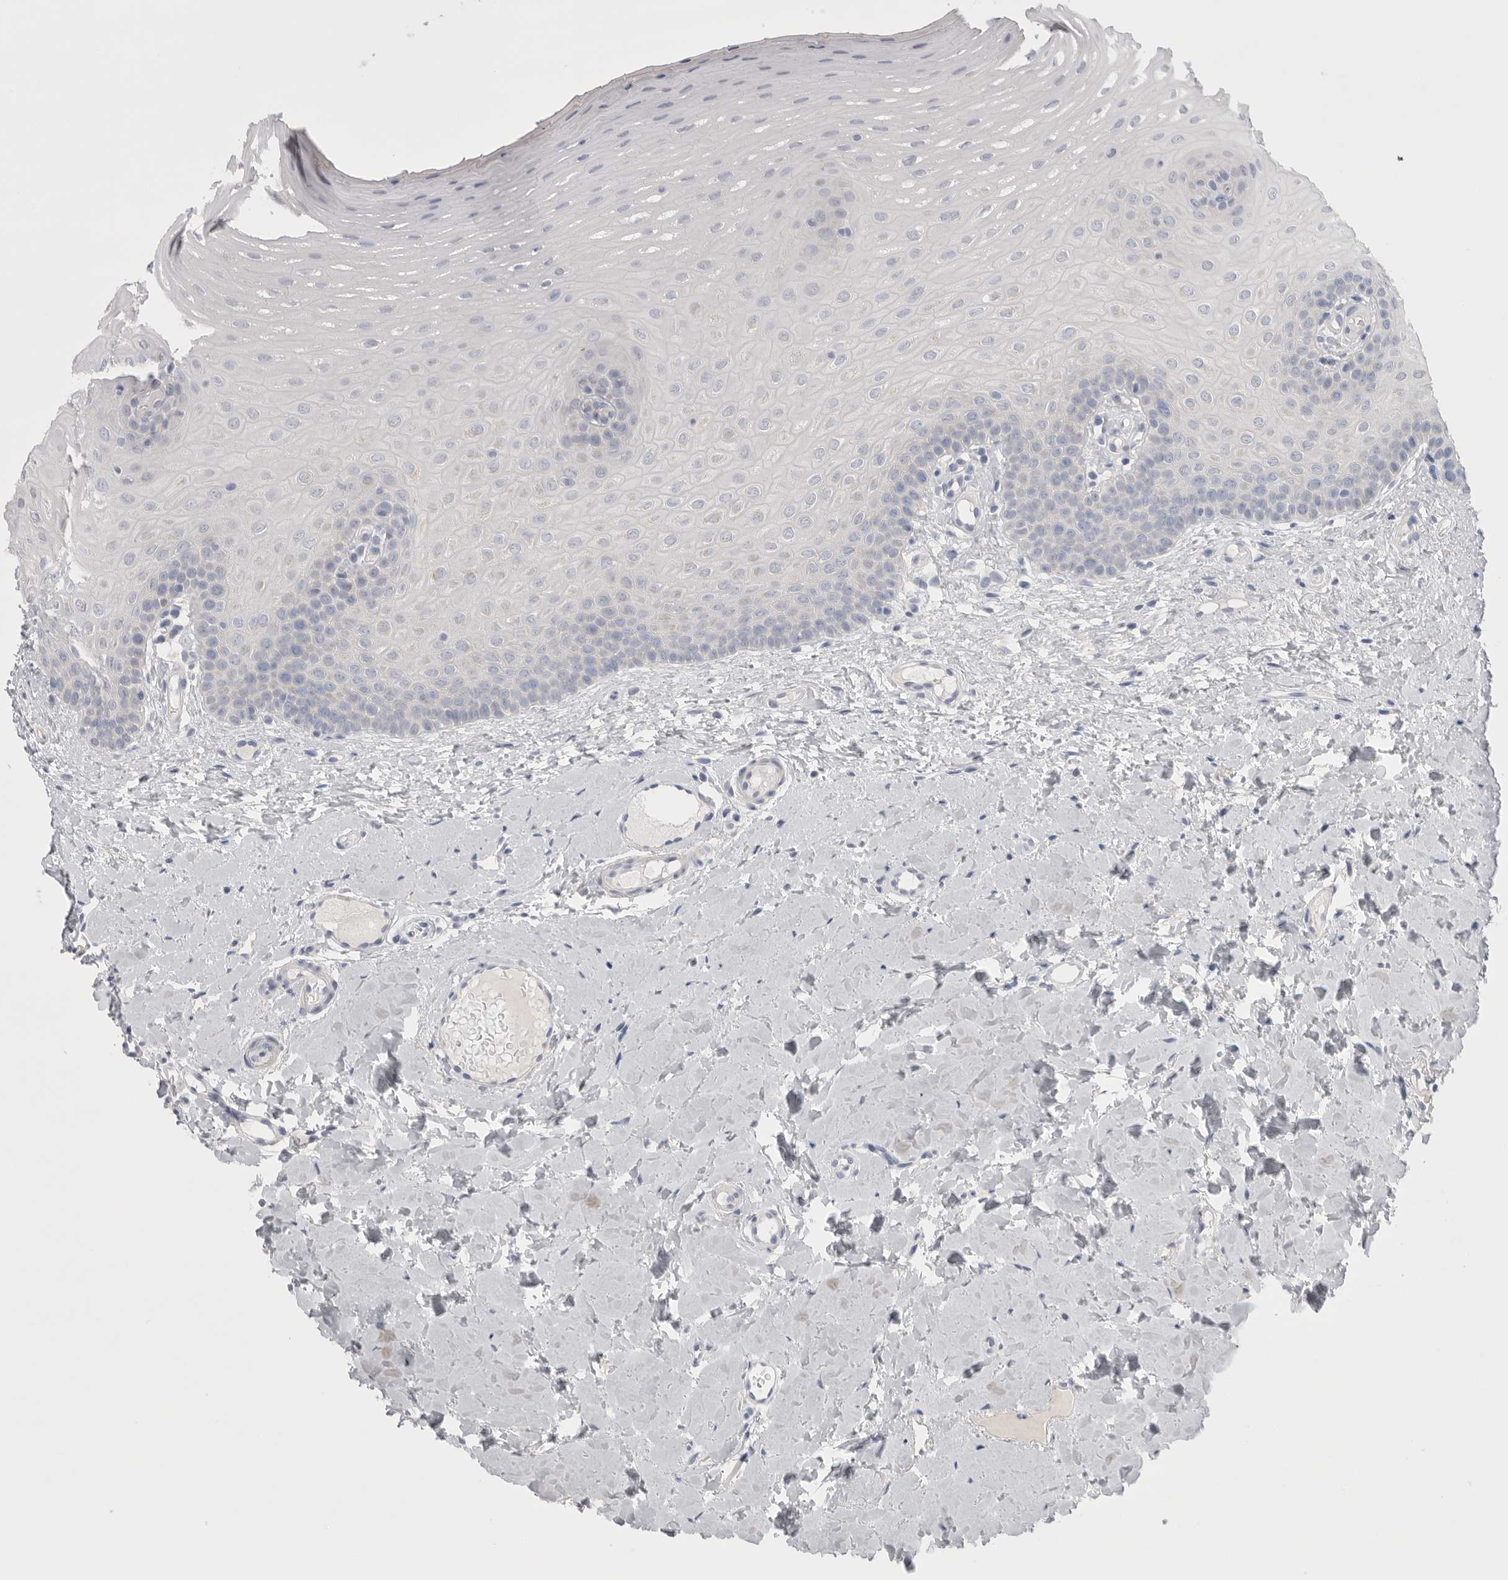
{"staining": {"intensity": "weak", "quantity": "<25%", "location": "cytoplasmic/membranous"}, "tissue": "oral mucosa", "cell_type": "Squamous epithelial cells", "image_type": "normal", "snomed": [{"axis": "morphology", "description": "Normal tissue, NOS"}, {"axis": "topography", "description": "Oral tissue"}], "caption": "A photomicrograph of human oral mucosa is negative for staining in squamous epithelial cells.", "gene": "CCDC126", "patient": {"sex": "female", "age": 39}}